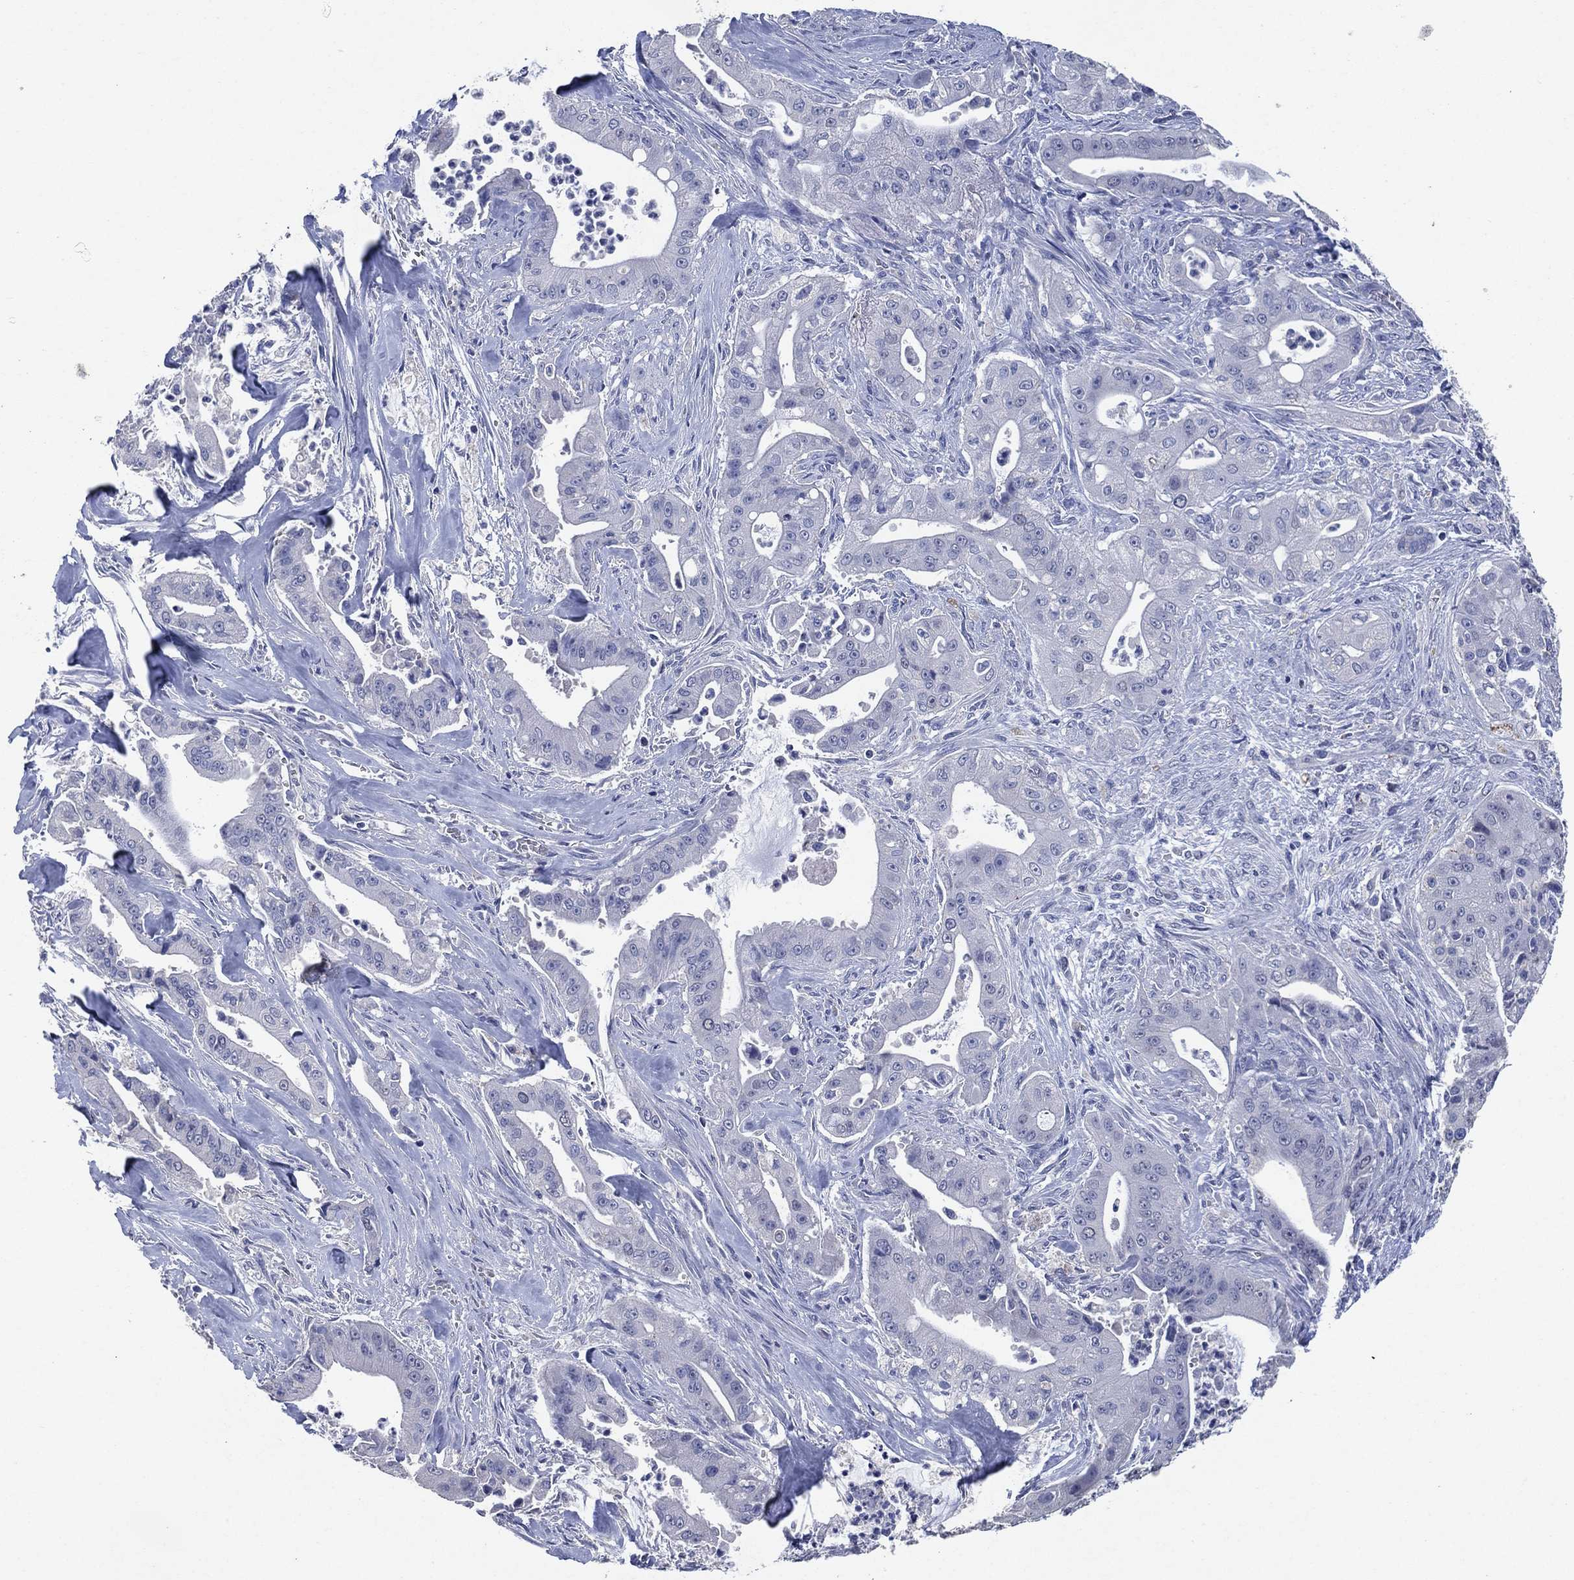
{"staining": {"intensity": "negative", "quantity": "none", "location": "none"}, "tissue": "pancreatic cancer", "cell_type": "Tumor cells", "image_type": "cancer", "snomed": [{"axis": "morphology", "description": "Normal tissue, NOS"}, {"axis": "morphology", "description": "Inflammation, NOS"}, {"axis": "morphology", "description": "Adenocarcinoma, NOS"}, {"axis": "topography", "description": "Pancreas"}], "caption": "Pancreatic adenocarcinoma was stained to show a protein in brown. There is no significant positivity in tumor cells.", "gene": "FSCN2", "patient": {"sex": "male", "age": 57}}